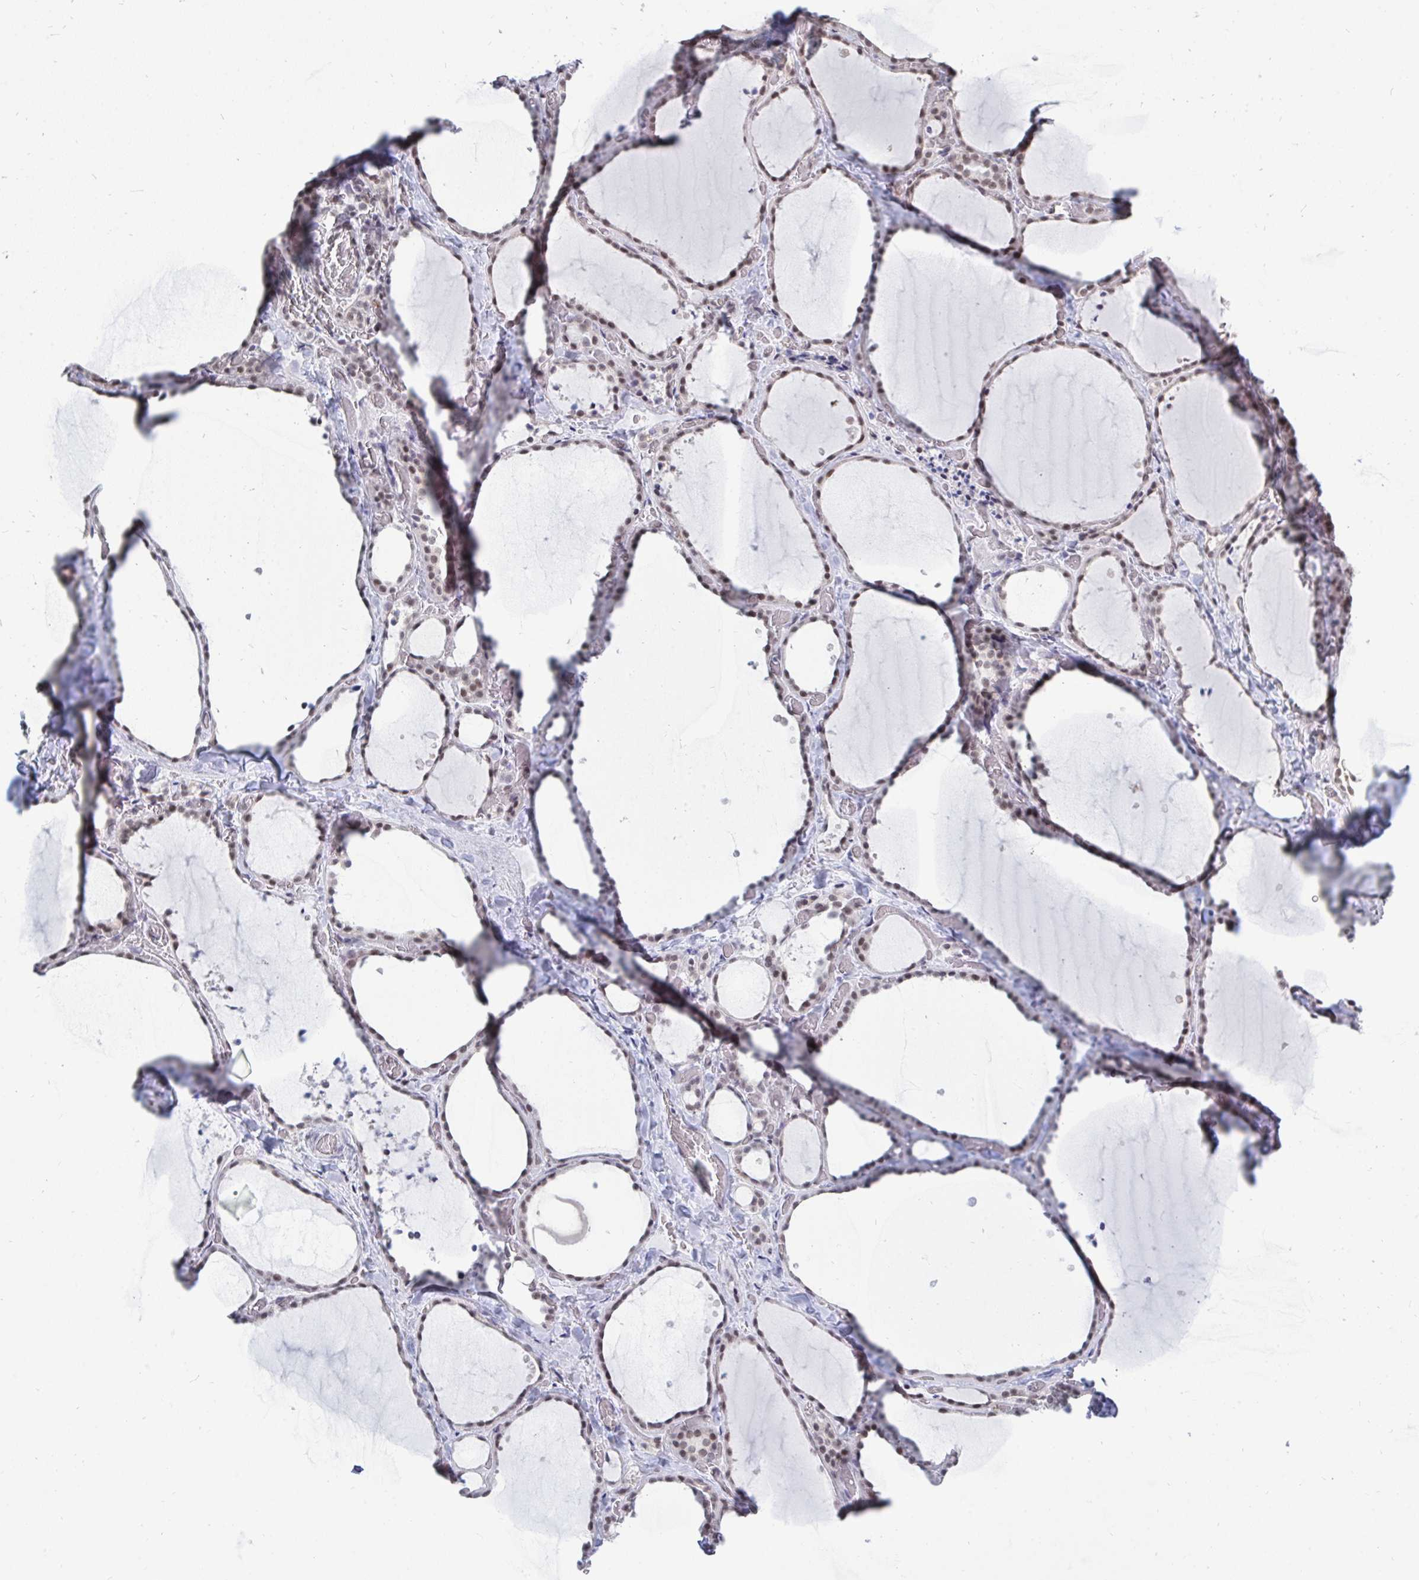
{"staining": {"intensity": "moderate", "quantity": ">75%", "location": "nuclear"}, "tissue": "thyroid gland", "cell_type": "Glandular cells", "image_type": "normal", "snomed": [{"axis": "morphology", "description": "Normal tissue, NOS"}, {"axis": "topography", "description": "Thyroid gland"}], "caption": "Immunohistochemical staining of unremarkable thyroid gland demonstrates moderate nuclear protein staining in about >75% of glandular cells.", "gene": "TRIP12", "patient": {"sex": "female", "age": 36}}